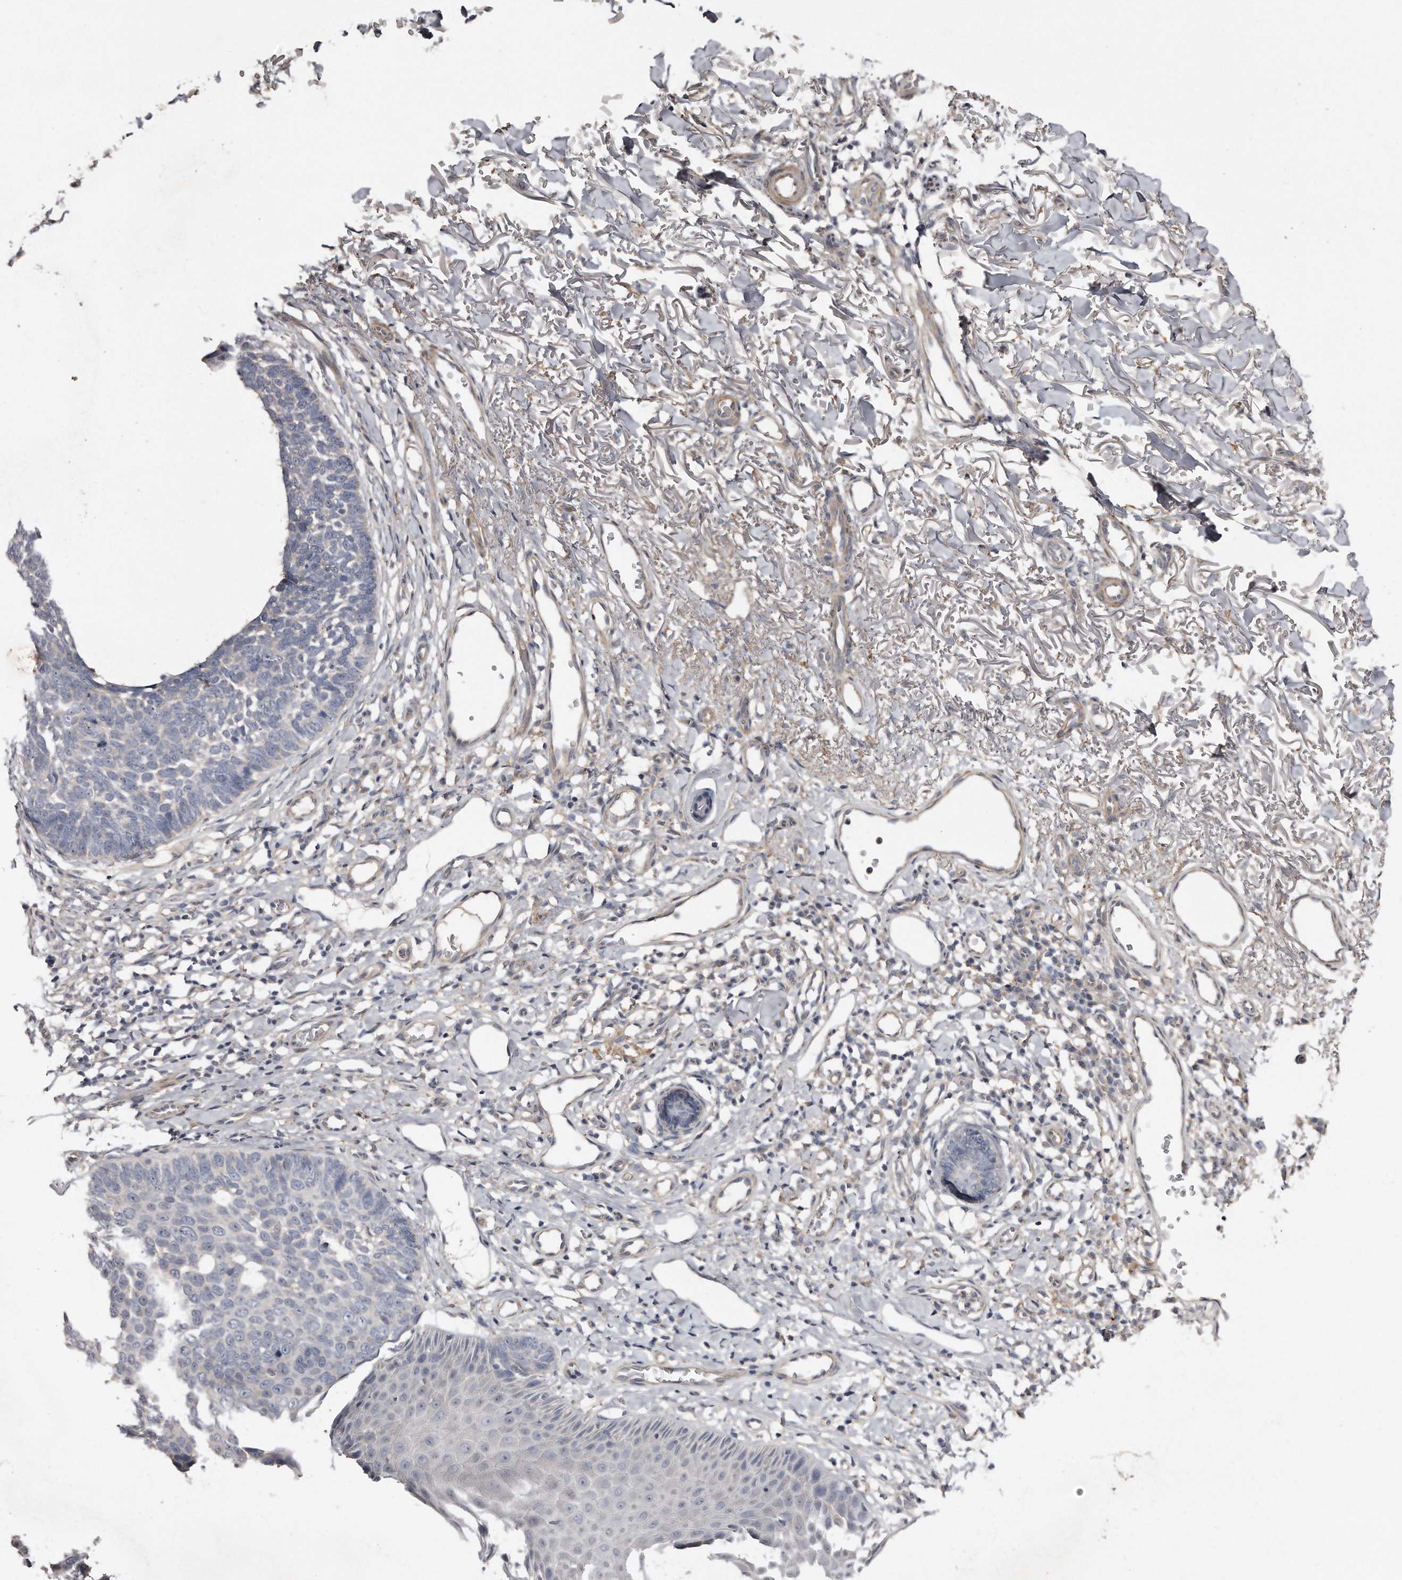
{"staining": {"intensity": "negative", "quantity": "none", "location": "none"}, "tissue": "skin cancer", "cell_type": "Tumor cells", "image_type": "cancer", "snomed": [{"axis": "morphology", "description": "Normal tissue, NOS"}, {"axis": "morphology", "description": "Basal cell carcinoma"}, {"axis": "topography", "description": "Skin"}], "caption": "Tumor cells show no significant expression in skin basal cell carcinoma.", "gene": "LMOD1", "patient": {"sex": "male", "age": 77}}